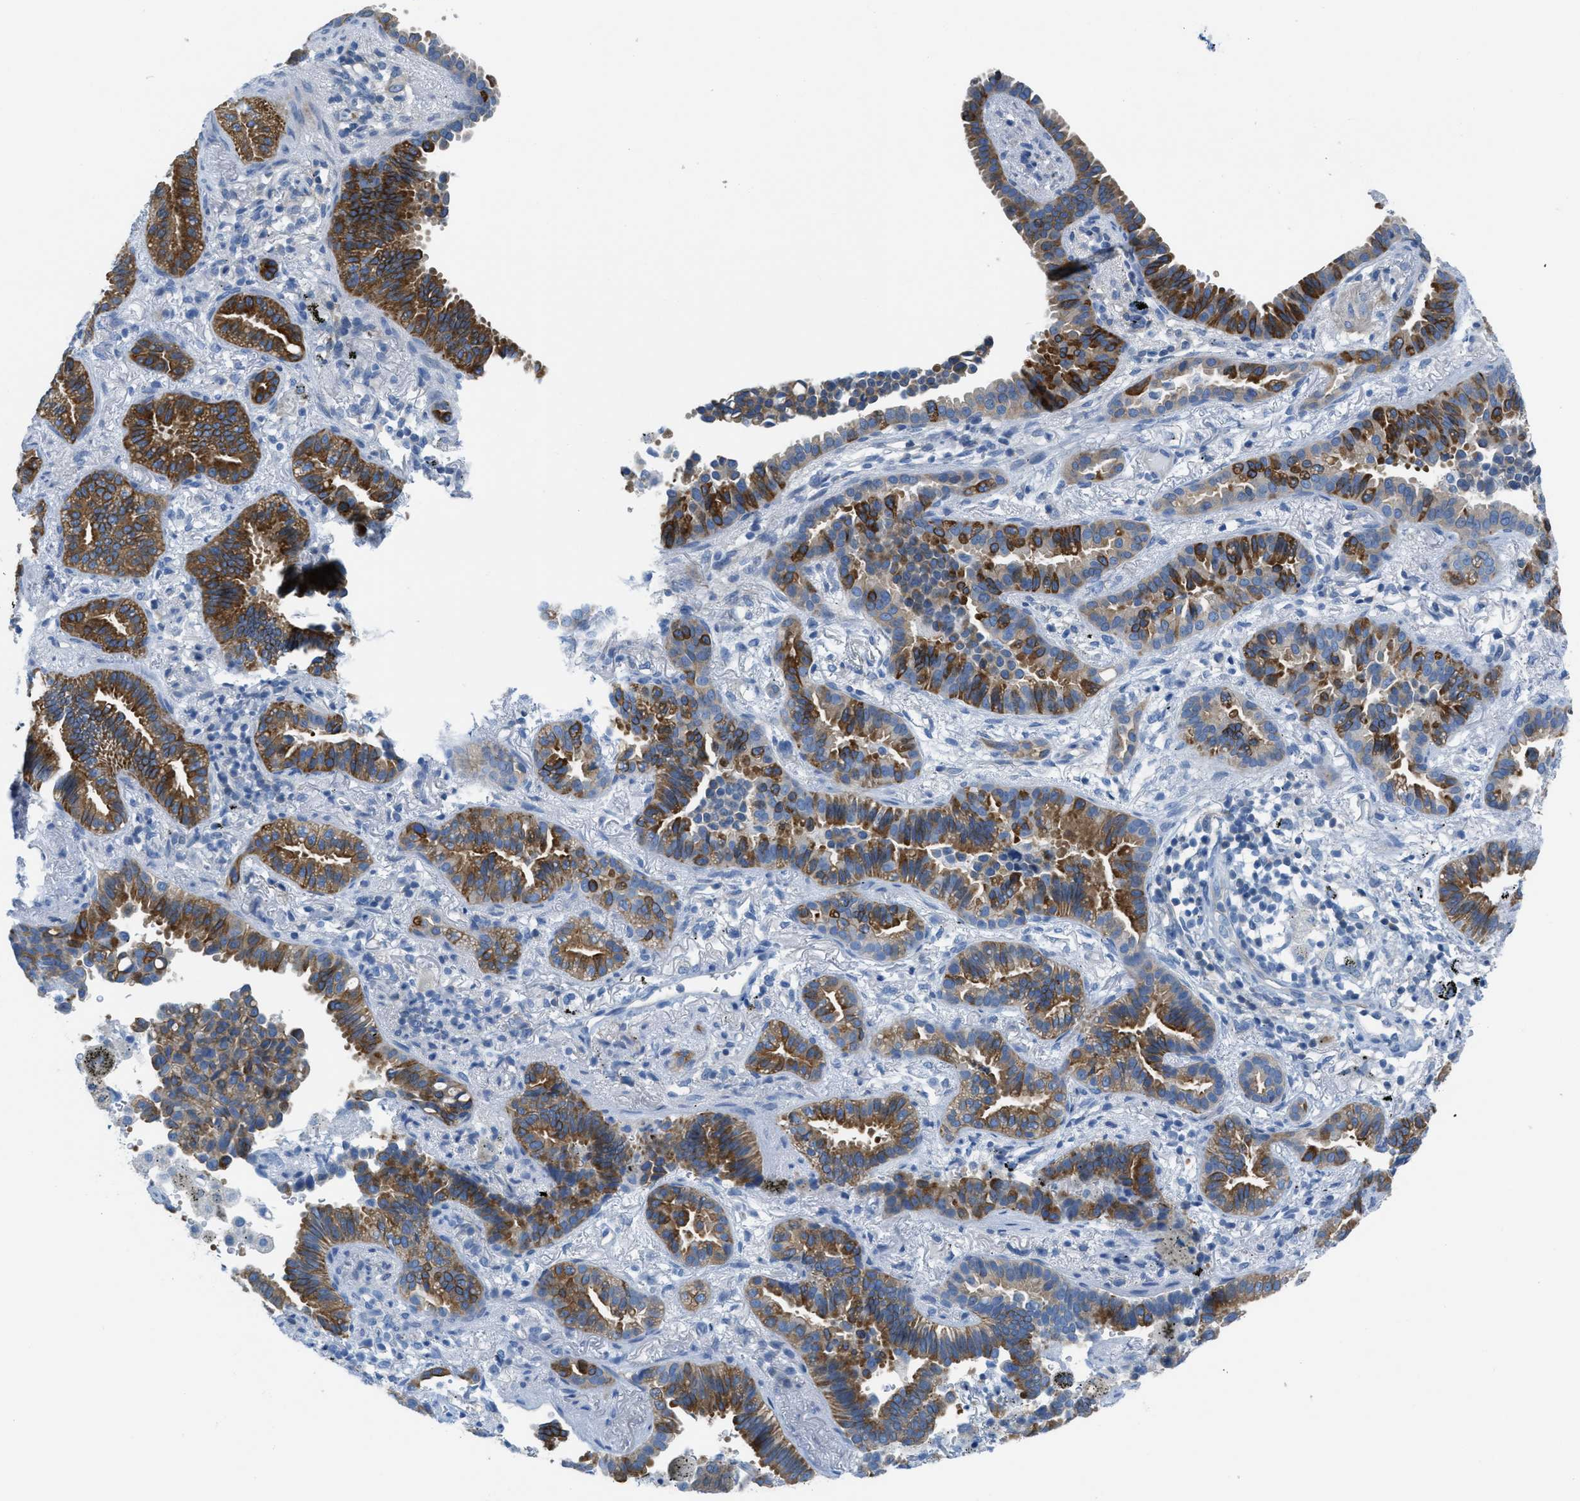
{"staining": {"intensity": "strong", "quantity": ">75%", "location": "cytoplasmic/membranous"}, "tissue": "lung cancer", "cell_type": "Tumor cells", "image_type": "cancer", "snomed": [{"axis": "morphology", "description": "Normal tissue, NOS"}, {"axis": "morphology", "description": "Adenocarcinoma, NOS"}, {"axis": "topography", "description": "Lung"}], "caption": "This is a histology image of immunohistochemistry staining of lung cancer (adenocarcinoma), which shows strong expression in the cytoplasmic/membranous of tumor cells.", "gene": "ASGR1", "patient": {"sex": "male", "age": 59}}